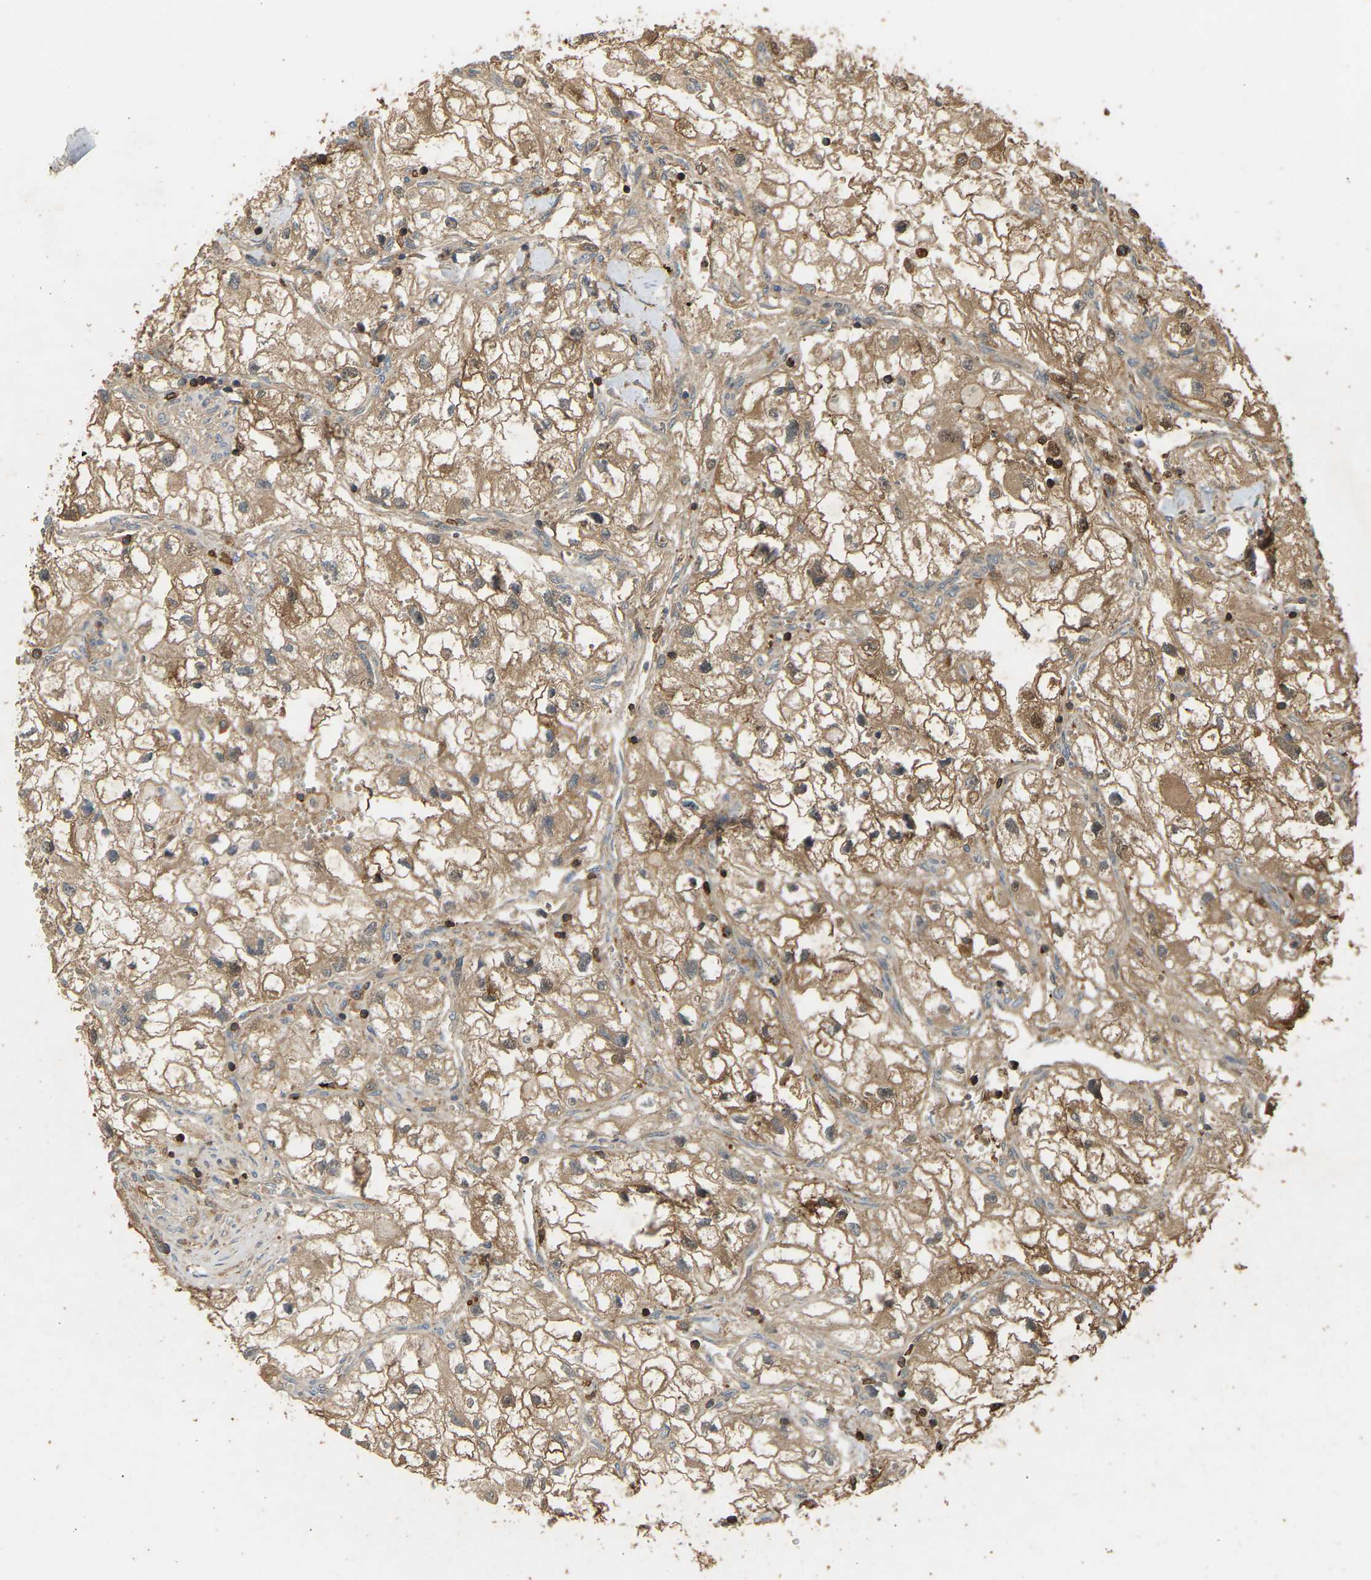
{"staining": {"intensity": "moderate", "quantity": ">75%", "location": "cytoplasmic/membranous"}, "tissue": "renal cancer", "cell_type": "Tumor cells", "image_type": "cancer", "snomed": [{"axis": "morphology", "description": "Adenocarcinoma, NOS"}, {"axis": "topography", "description": "Kidney"}], "caption": "Immunohistochemical staining of renal cancer reveals medium levels of moderate cytoplasmic/membranous protein staining in about >75% of tumor cells.", "gene": "GOPC", "patient": {"sex": "female", "age": 70}}